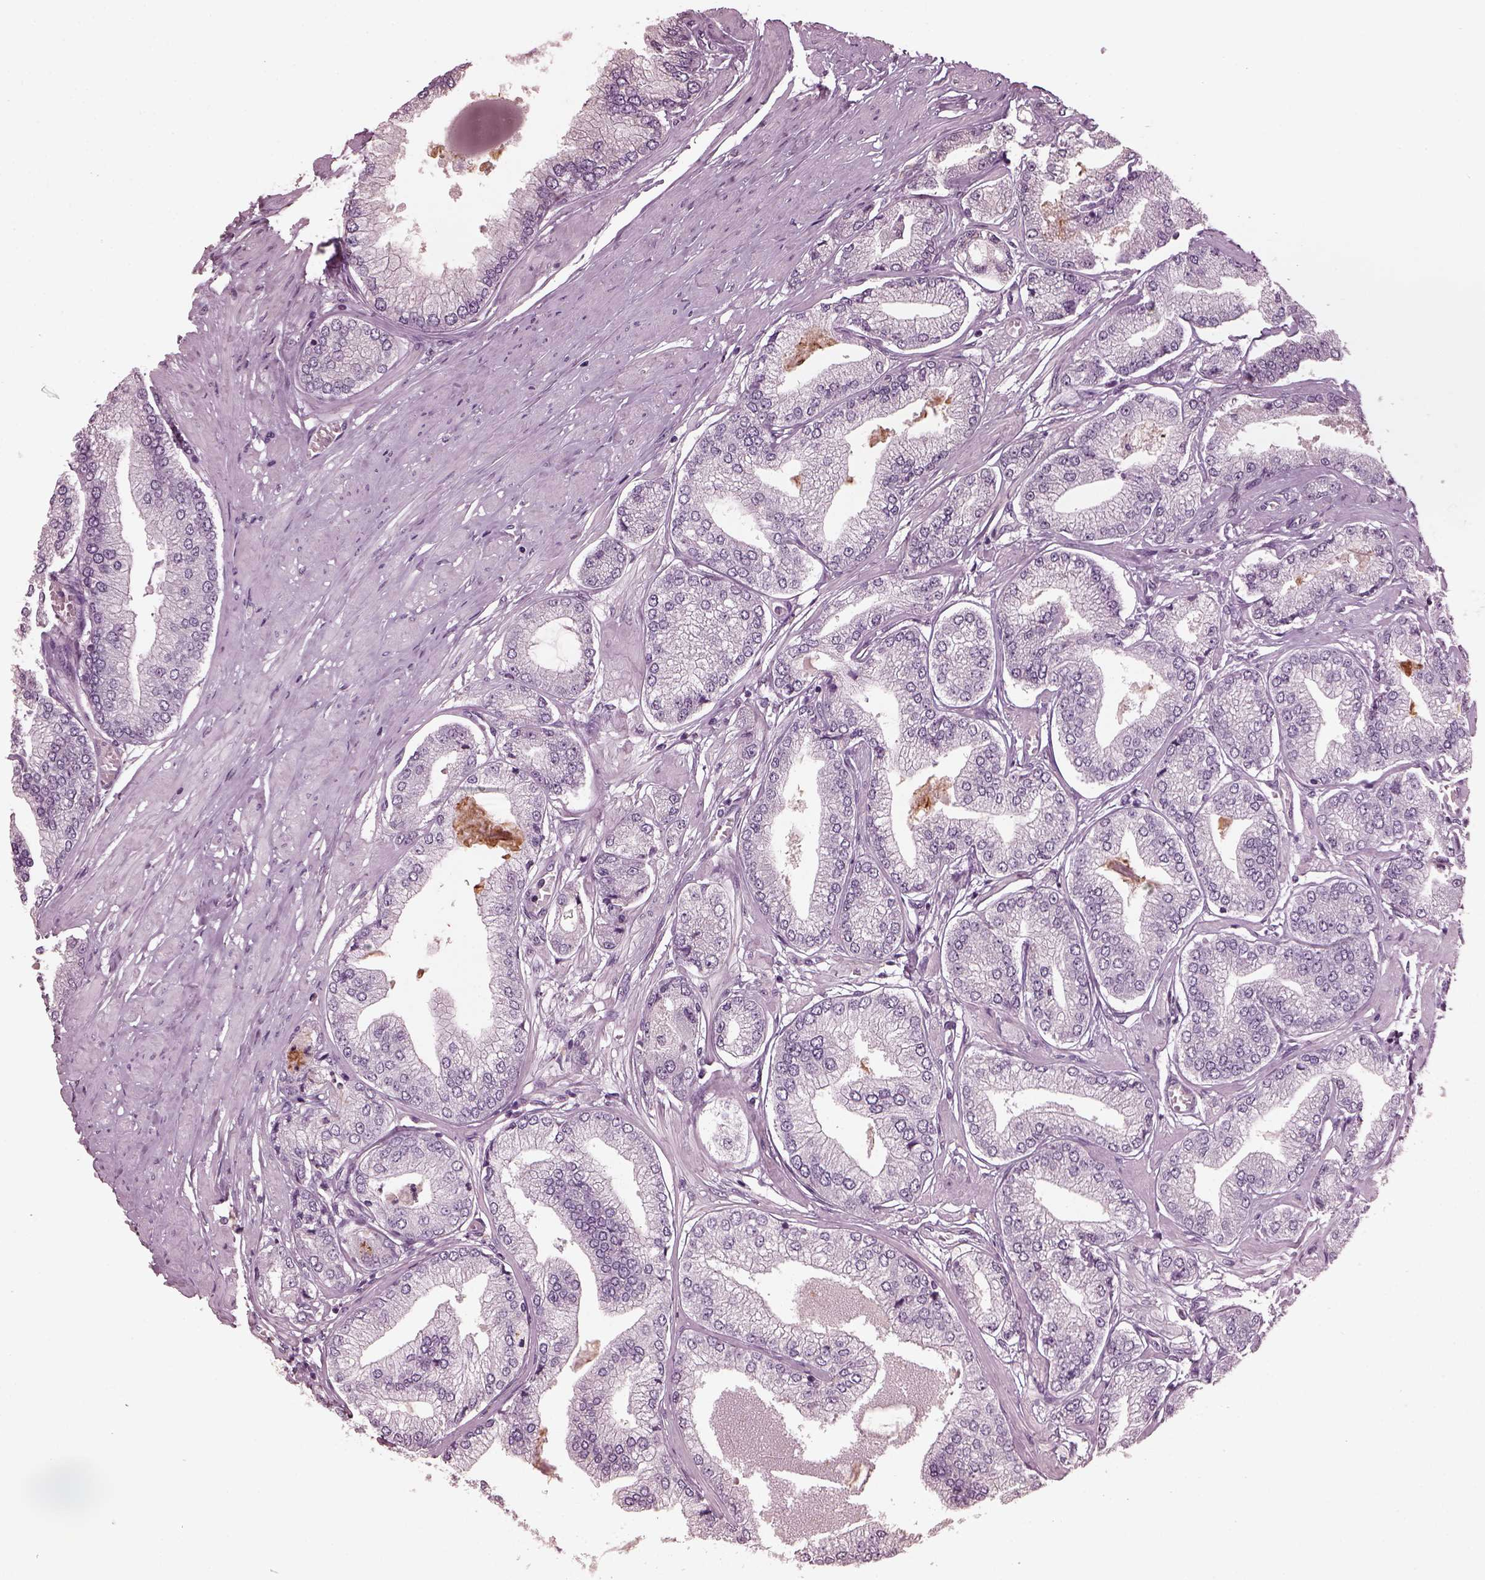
{"staining": {"intensity": "negative", "quantity": "none", "location": "none"}, "tissue": "prostate cancer", "cell_type": "Tumor cells", "image_type": "cancer", "snomed": [{"axis": "morphology", "description": "Adenocarcinoma, Low grade"}, {"axis": "topography", "description": "Prostate"}], "caption": "A high-resolution photomicrograph shows IHC staining of prostate cancer (adenocarcinoma (low-grade)), which shows no significant positivity in tumor cells.", "gene": "TSKS", "patient": {"sex": "male", "age": 55}}